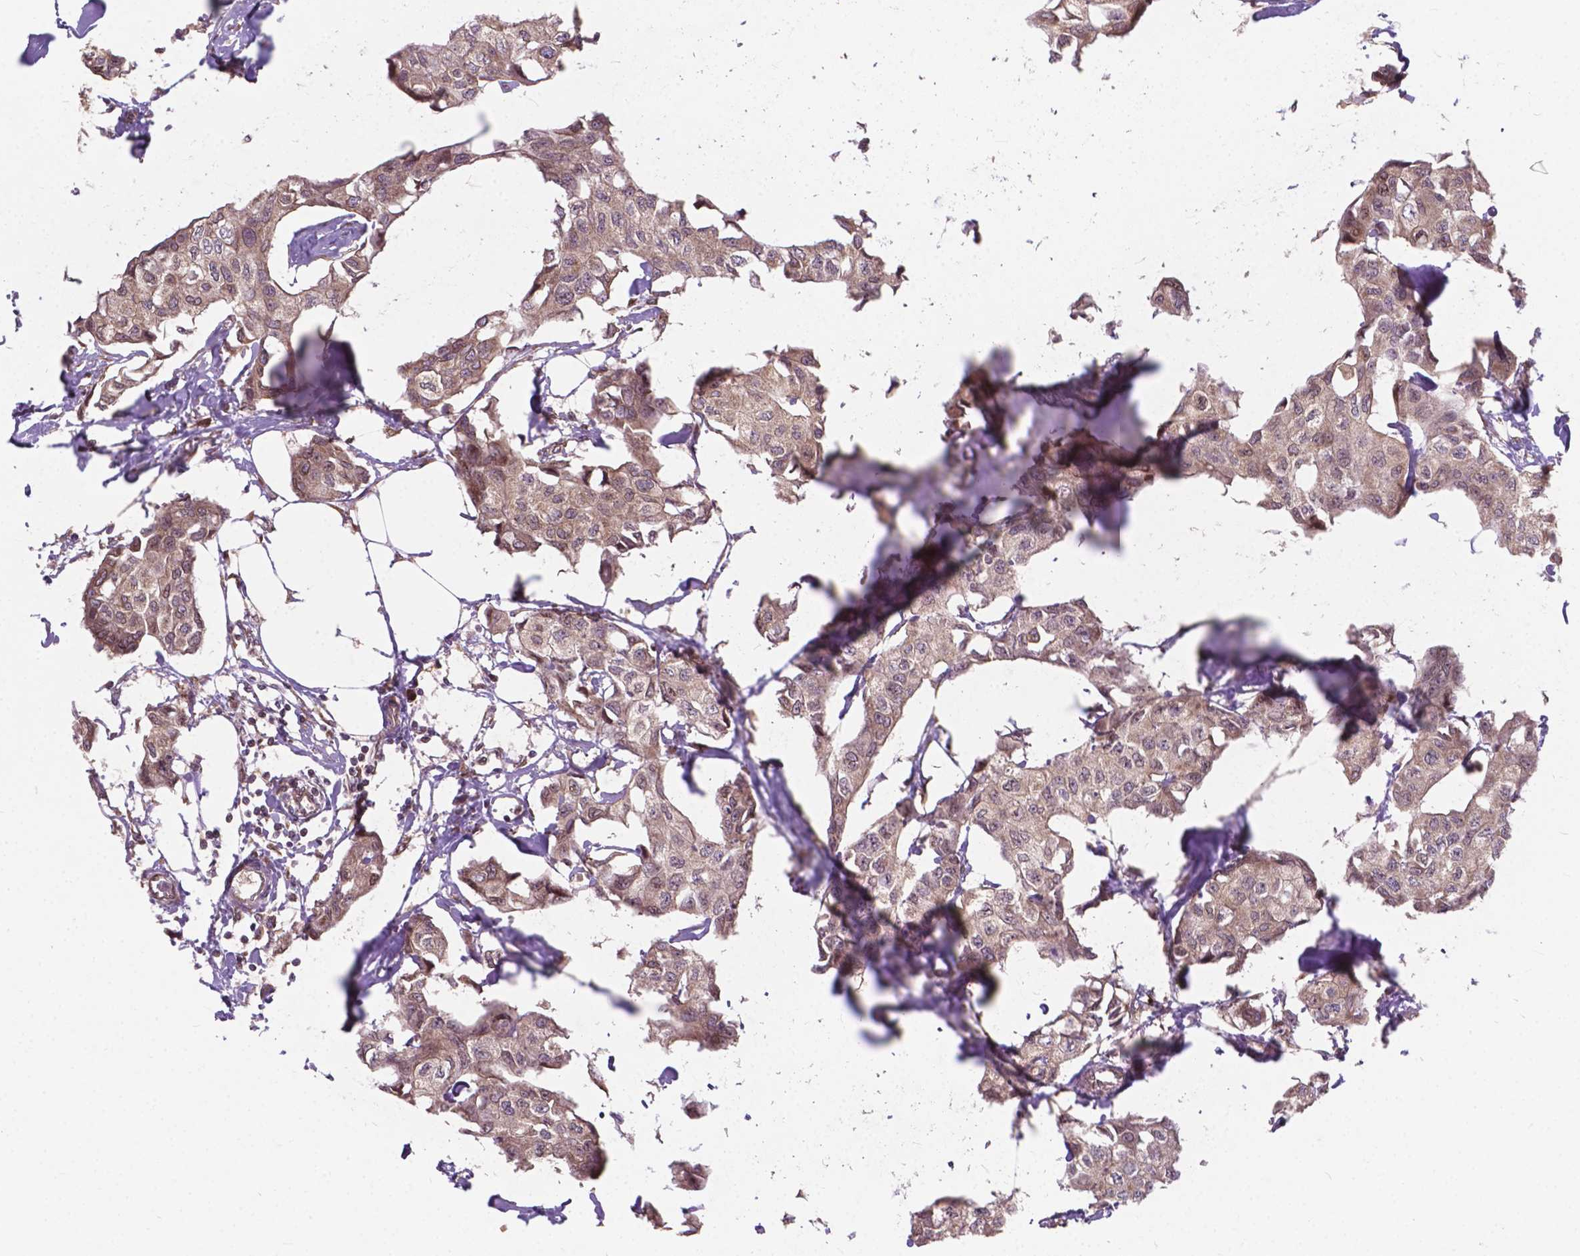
{"staining": {"intensity": "weak", "quantity": "25%-75%", "location": "cytoplasmic/membranous,nuclear"}, "tissue": "breast cancer", "cell_type": "Tumor cells", "image_type": "cancer", "snomed": [{"axis": "morphology", "description": "Duct carcinoma"}, {"axis": "topography", "description": "Breast"}], "caption": "Breast cancer tissue displays weak cytoplasmic/membranous and nuclear positivity in about 25%-75% of tumor cells, visualized by immunohistochemistry.", "gene": "MRPL33", "patient": {"sex": "female", "age": 80}}